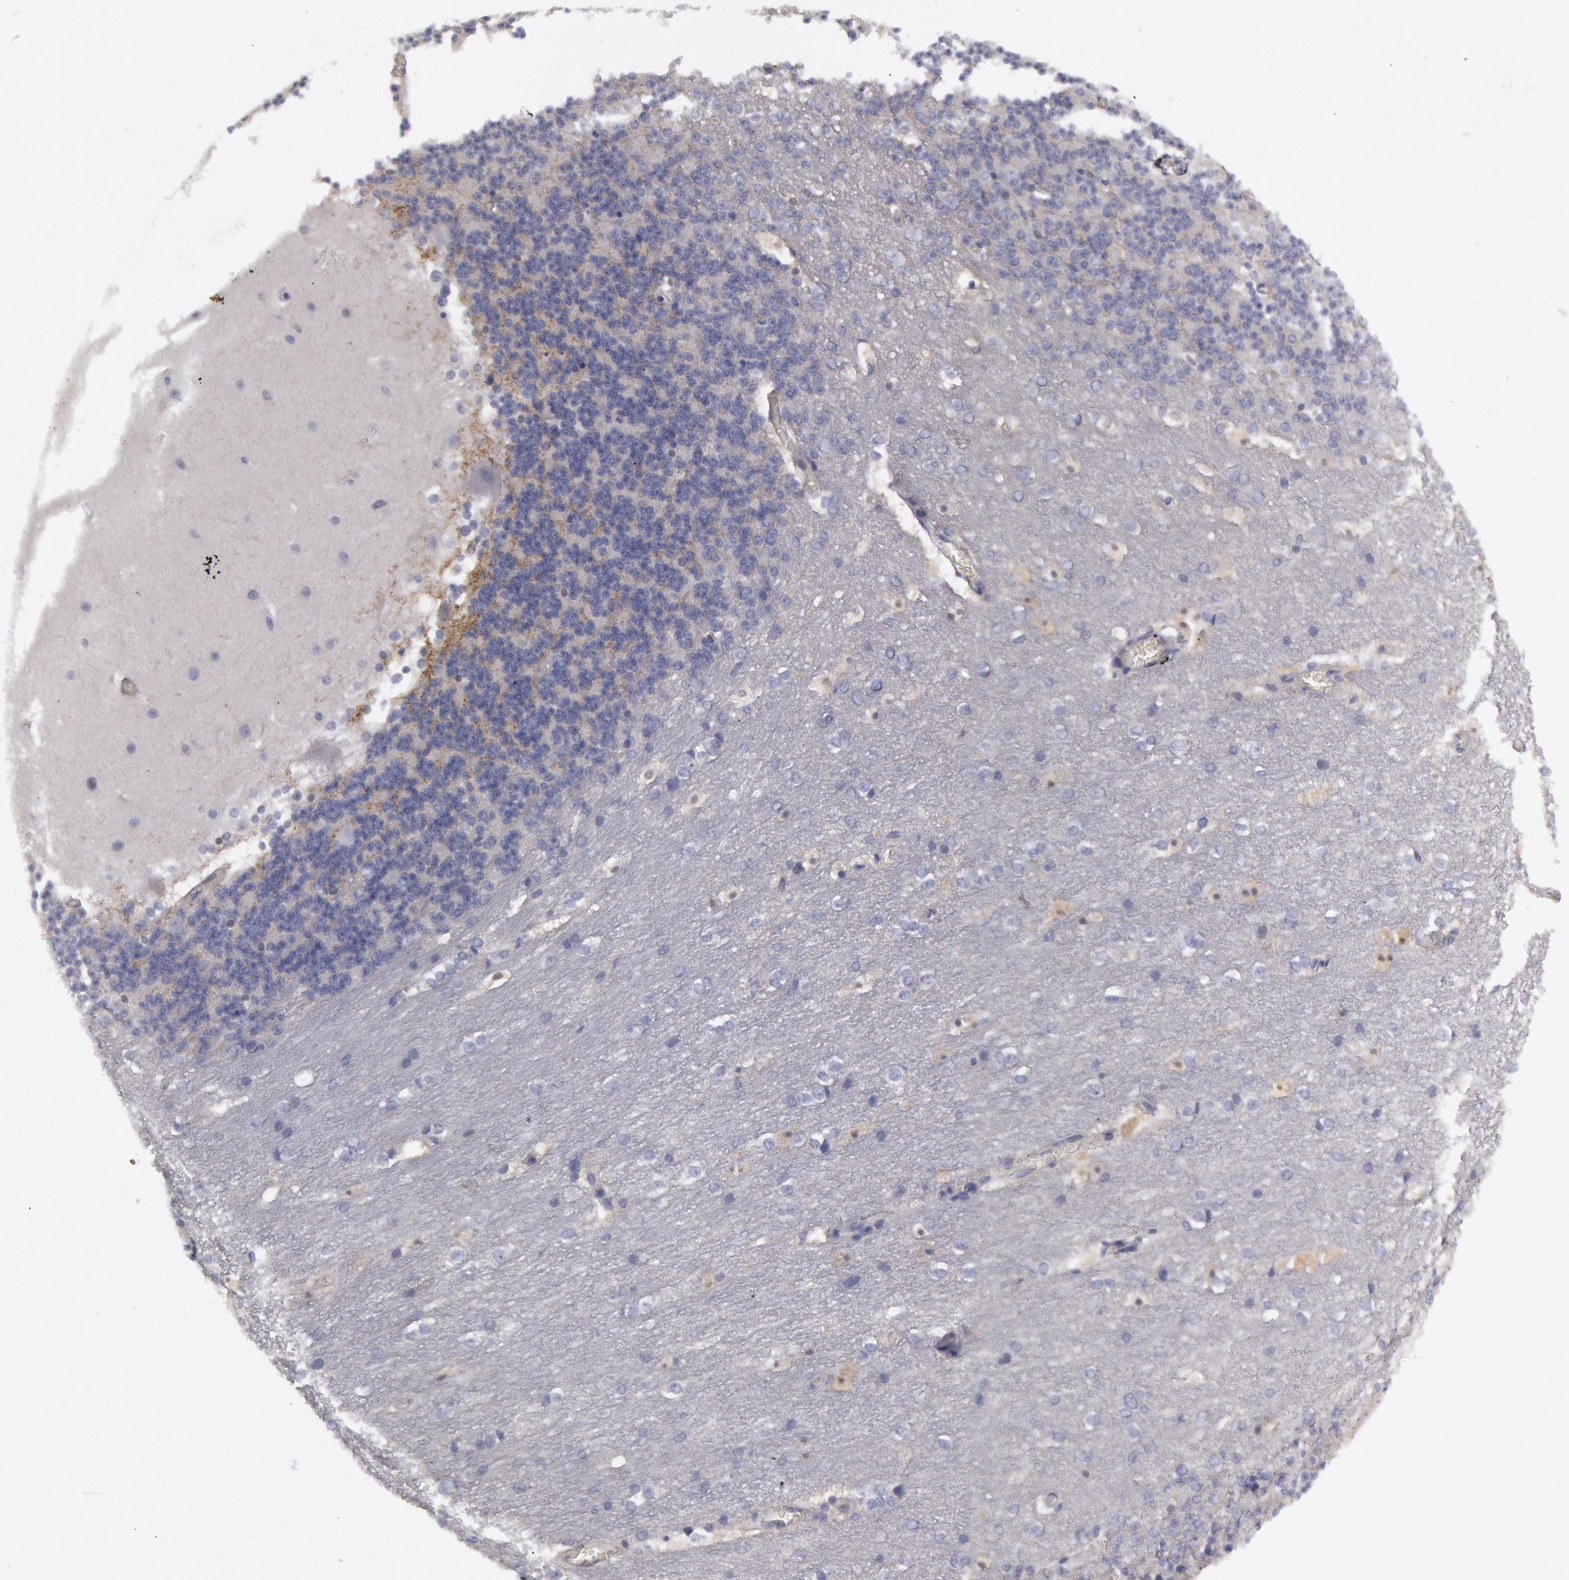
{"staining": {"intensity": "moderate", "quantity": "<25%", "location": "cytoplasmic/membranous"}, "tissue": "cerebellum", "cell_type": "Cells in granular layer", "image_type": "normal", "snomed": [{"axis": "morphology", "description": "Normal tissue, NOS"}, {"axis": "topography", "description": "Cerebellum"}], "caption": "Normal cerebellum displays moderate cytoplasmic/membranous expression in approximately <25% of cells in granular layer, visualized by immunohistochemistry. Nuclei are stained in blue.", "gene": "FHL1", "patient": {"sex": "female", "age": 19}}